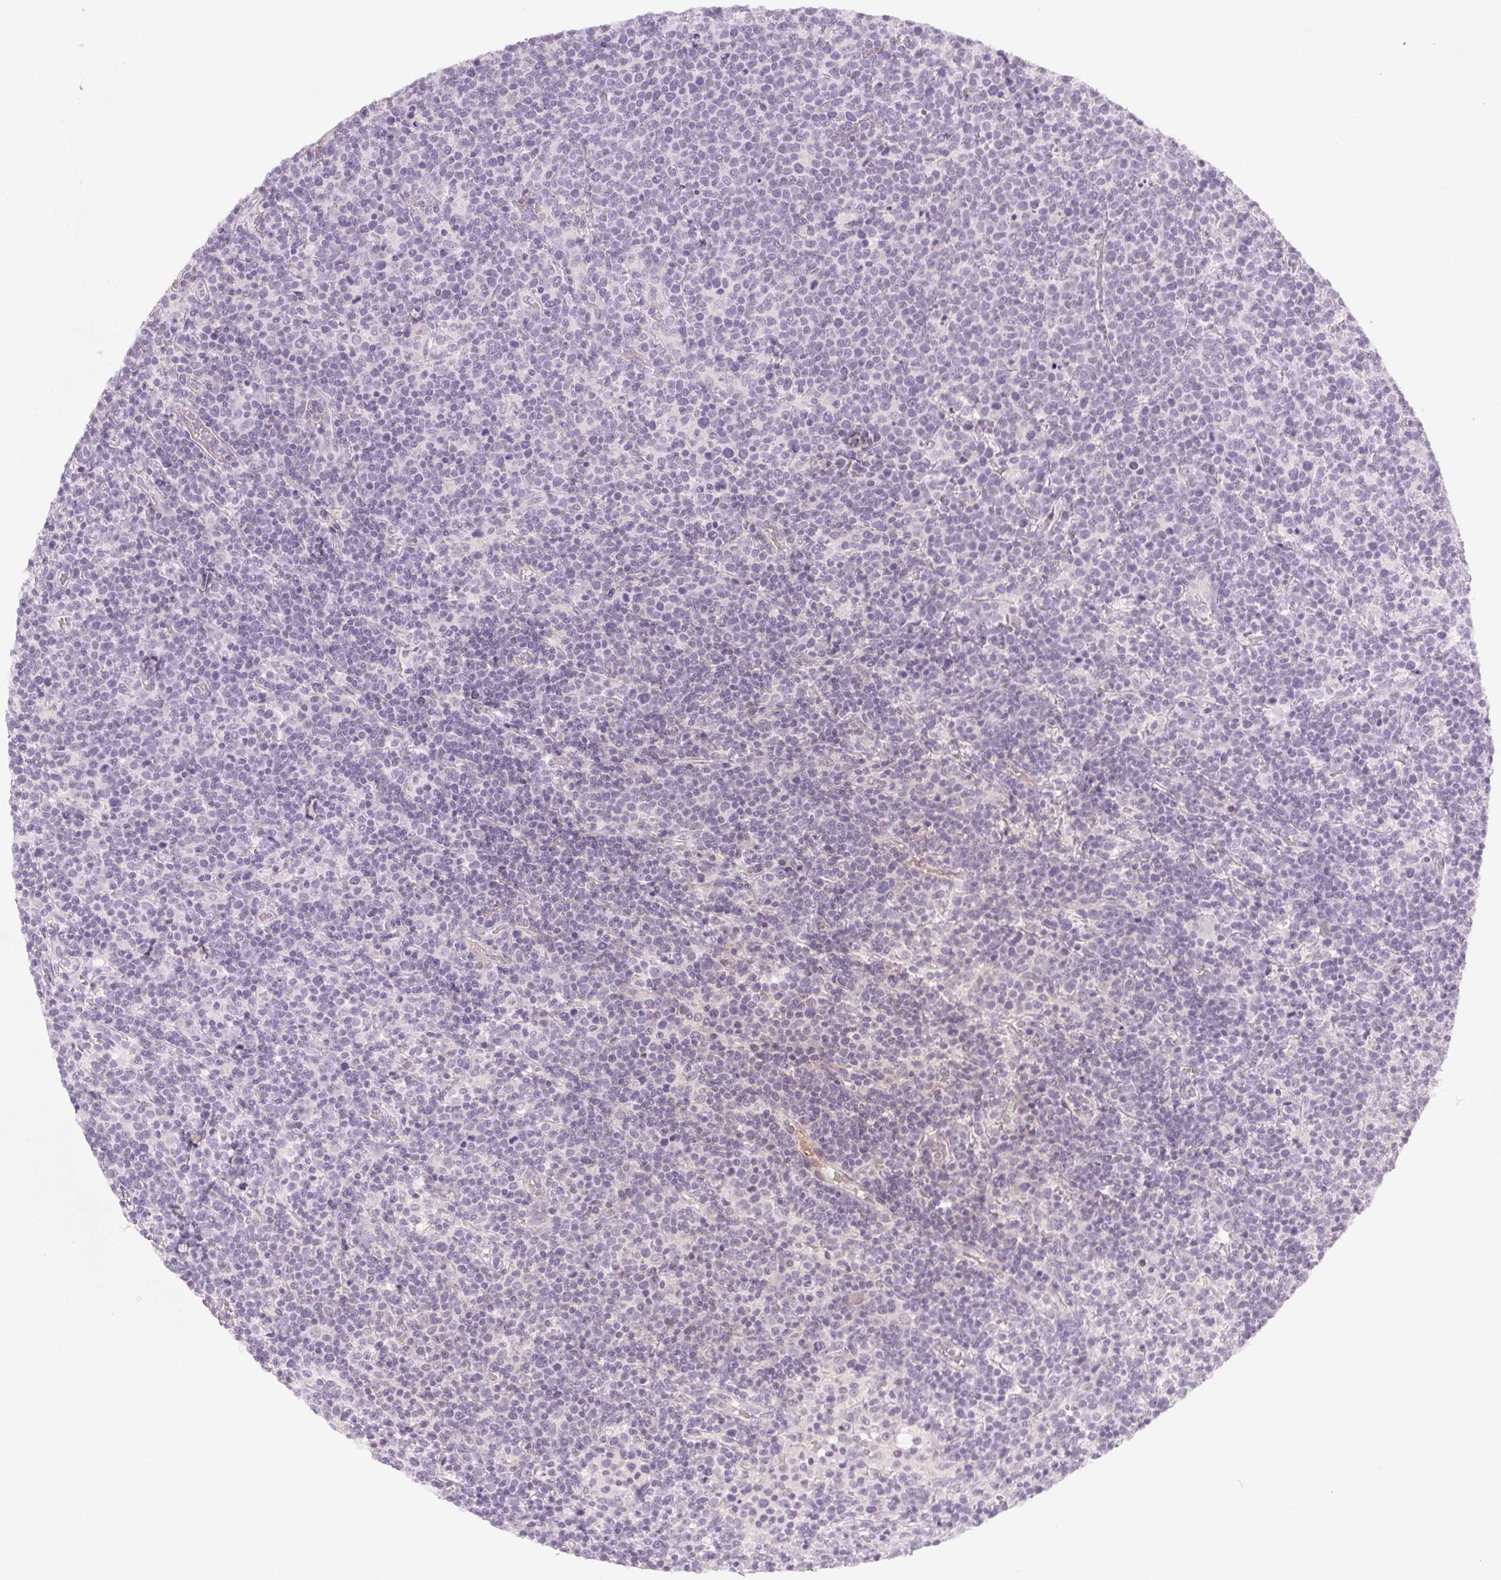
{"staining": {"intensity": "negative", "quantity": "none", "location": "none"}, "tissue": "lymphoma", "cell_type": "Tumor cells", "image_type": "cancer", "snomed": [{"axis": "morphology", "description": "Malignant lymphoma, non-Hodgkin's type, High grade"}, {"axis": "topography", "description": "Lymph node"}], "caption": "IHC of lymphoma displays no expression in tumor cells. Brightfield microscopy of immunohistochemistry stained with DAB (brown) and hematoxylin (blue), captured at high magnification.", "gene": "LTF", "patient": {"sex": "male", "age": 61}}